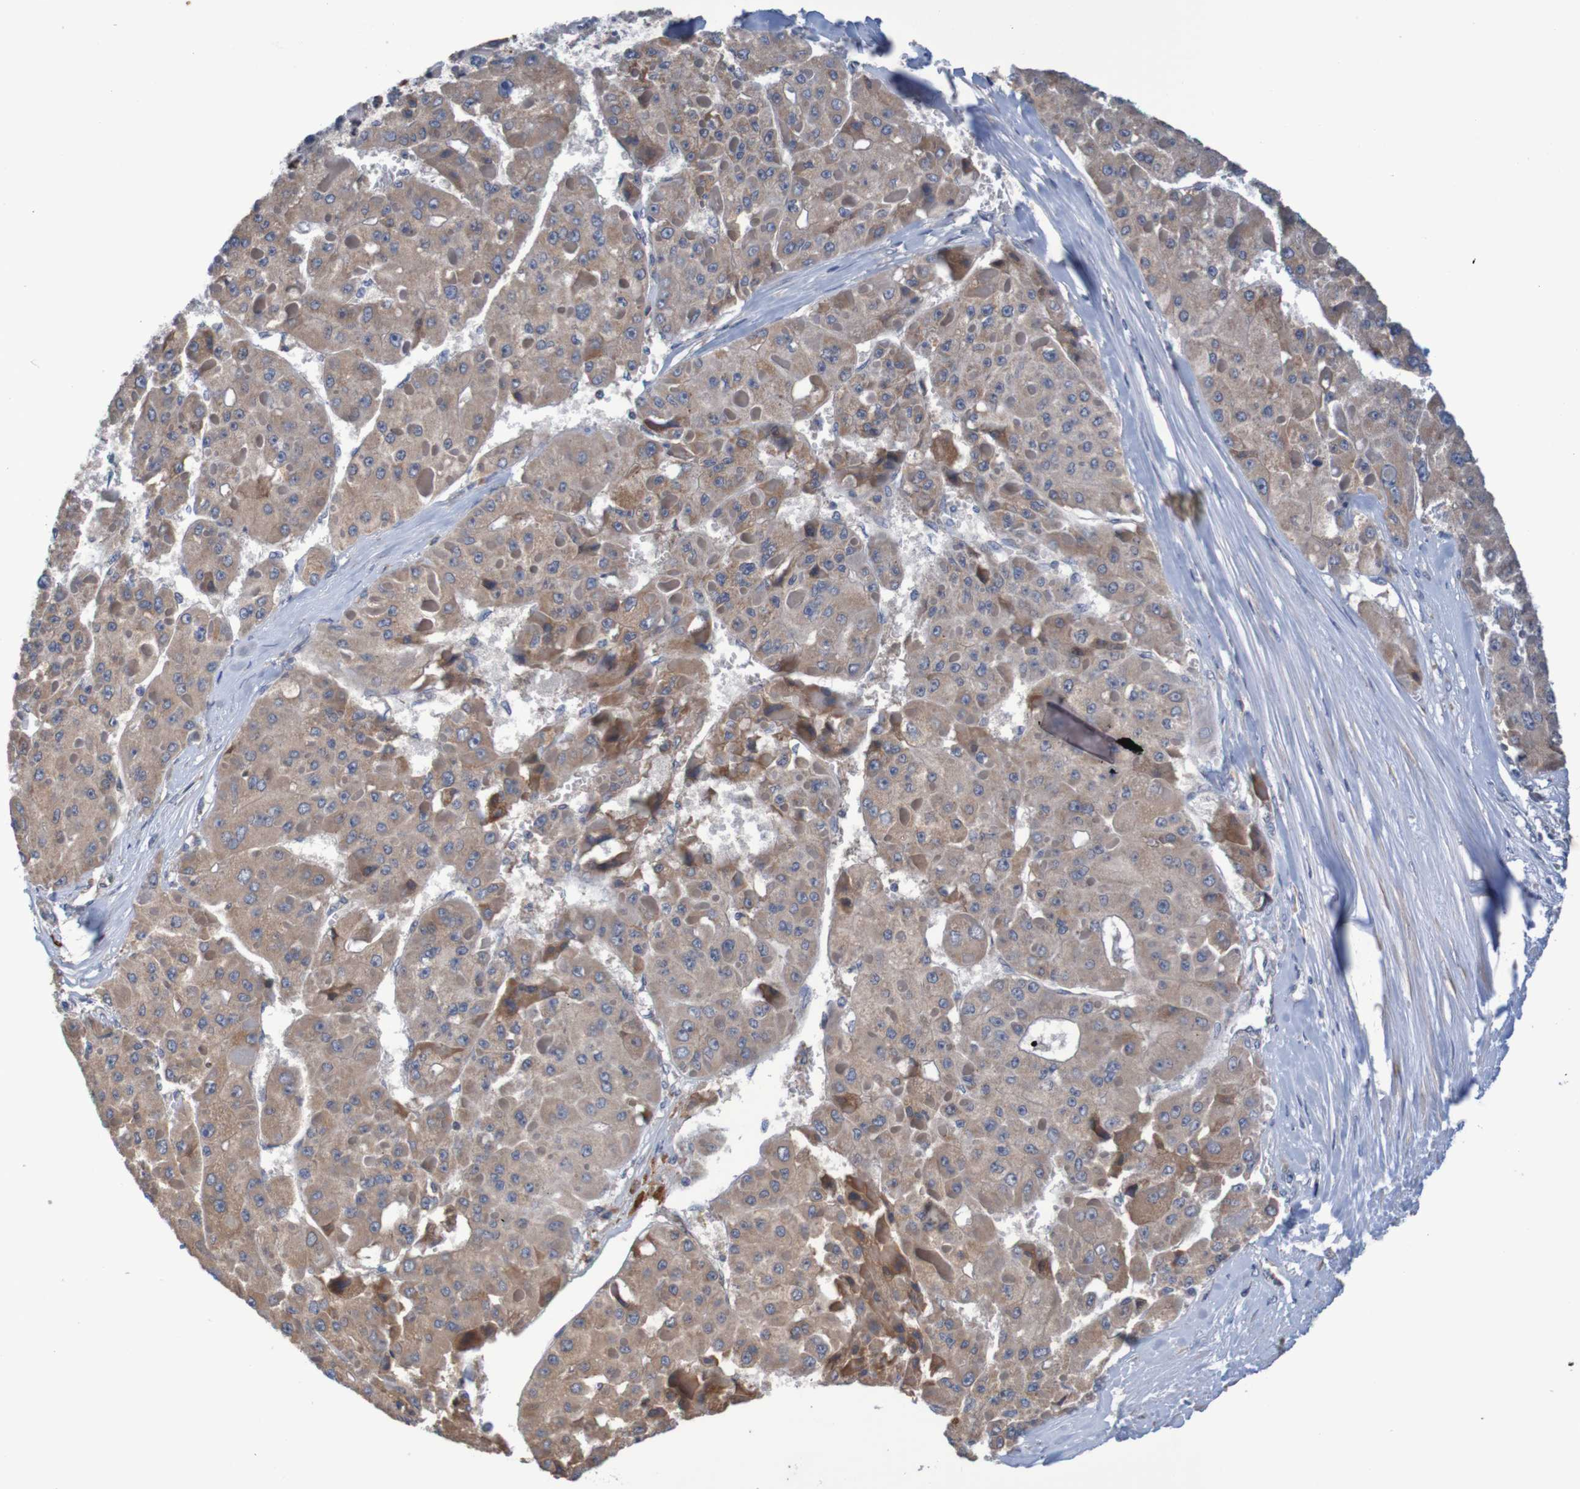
{"staining": {"intensity": "moderate", "quantity": ">75%", "location": "cytoplasmic/membranous"}, "tissue": "liver cancer", "cell_type": "Tumor cells", "image_type": "cancer", "snomed": [{"axis": "morphology", "description": "Carcinoma, Hepatocellular, NOS"}, {"axis": "topography", "description": "Liver"}], "caption": "Liver cancer (hepatocellular carcinoma) stained with a brown dye shows moderate cytoplasmic/membranous positive positivity in approximately >75% of tumor cells.", "gene": "CLDN18", "patient": {"sex": "female", "age": 73}}